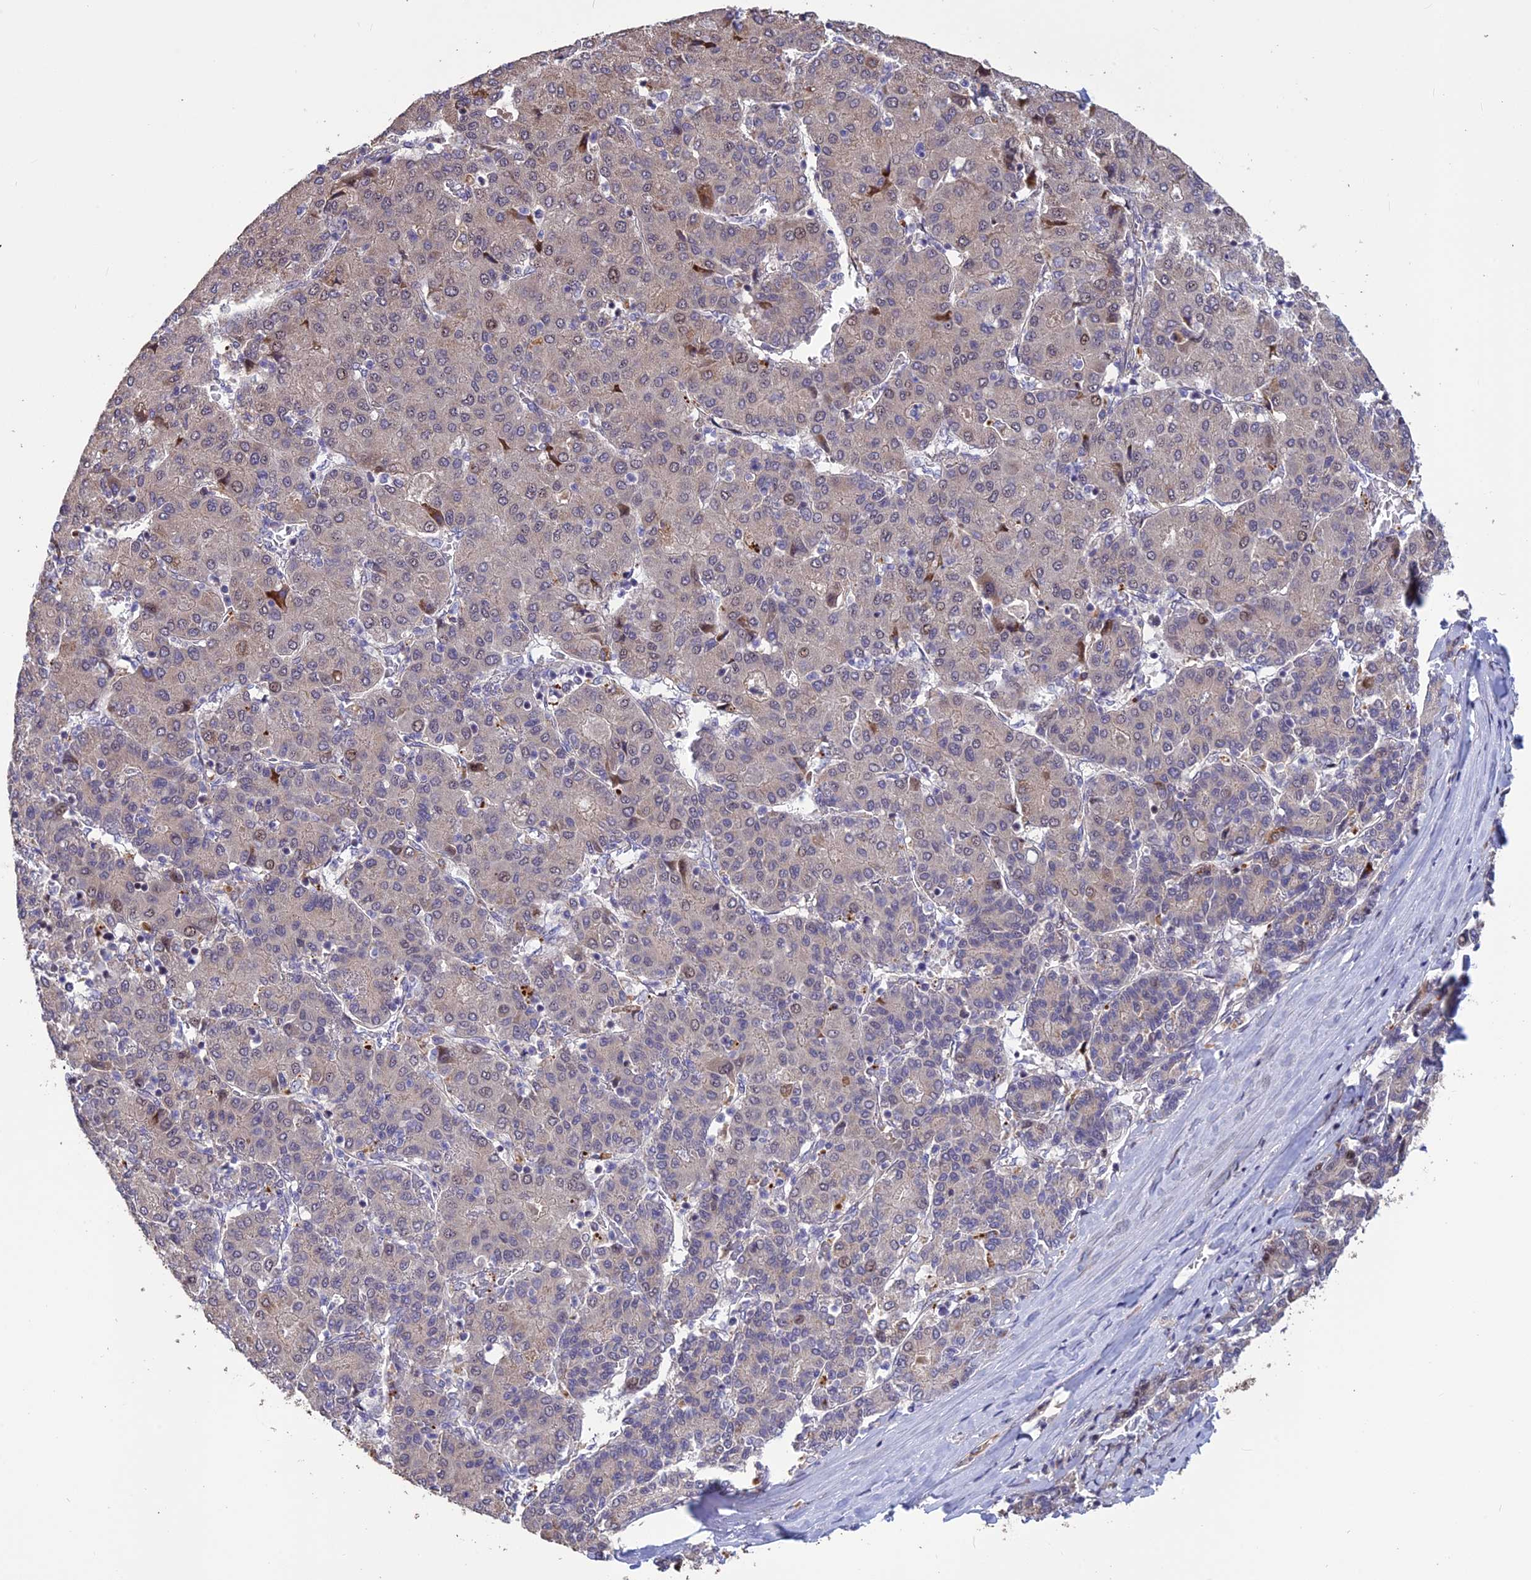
{"staining": {"intensity": "strong", "quantity": "<25%", "location": "cytoplasmic/membranous"}, "tissue": "liver cancer", "cell_type": "Tumor cells", "image_type": "cancer", "snomed": [{"axis": "morphology", "description": "Carcinoma, Hepatocellular, NOS"}, {"axis": "topography", "description": "Liver"}], "caption": "Human liver cancer (hepatocellular carcinoma) stained with a protein marker demonstrates strong staining in tumor cells.", "gene": "SPG21", "patient": {"sex": "male", "age": 65}}